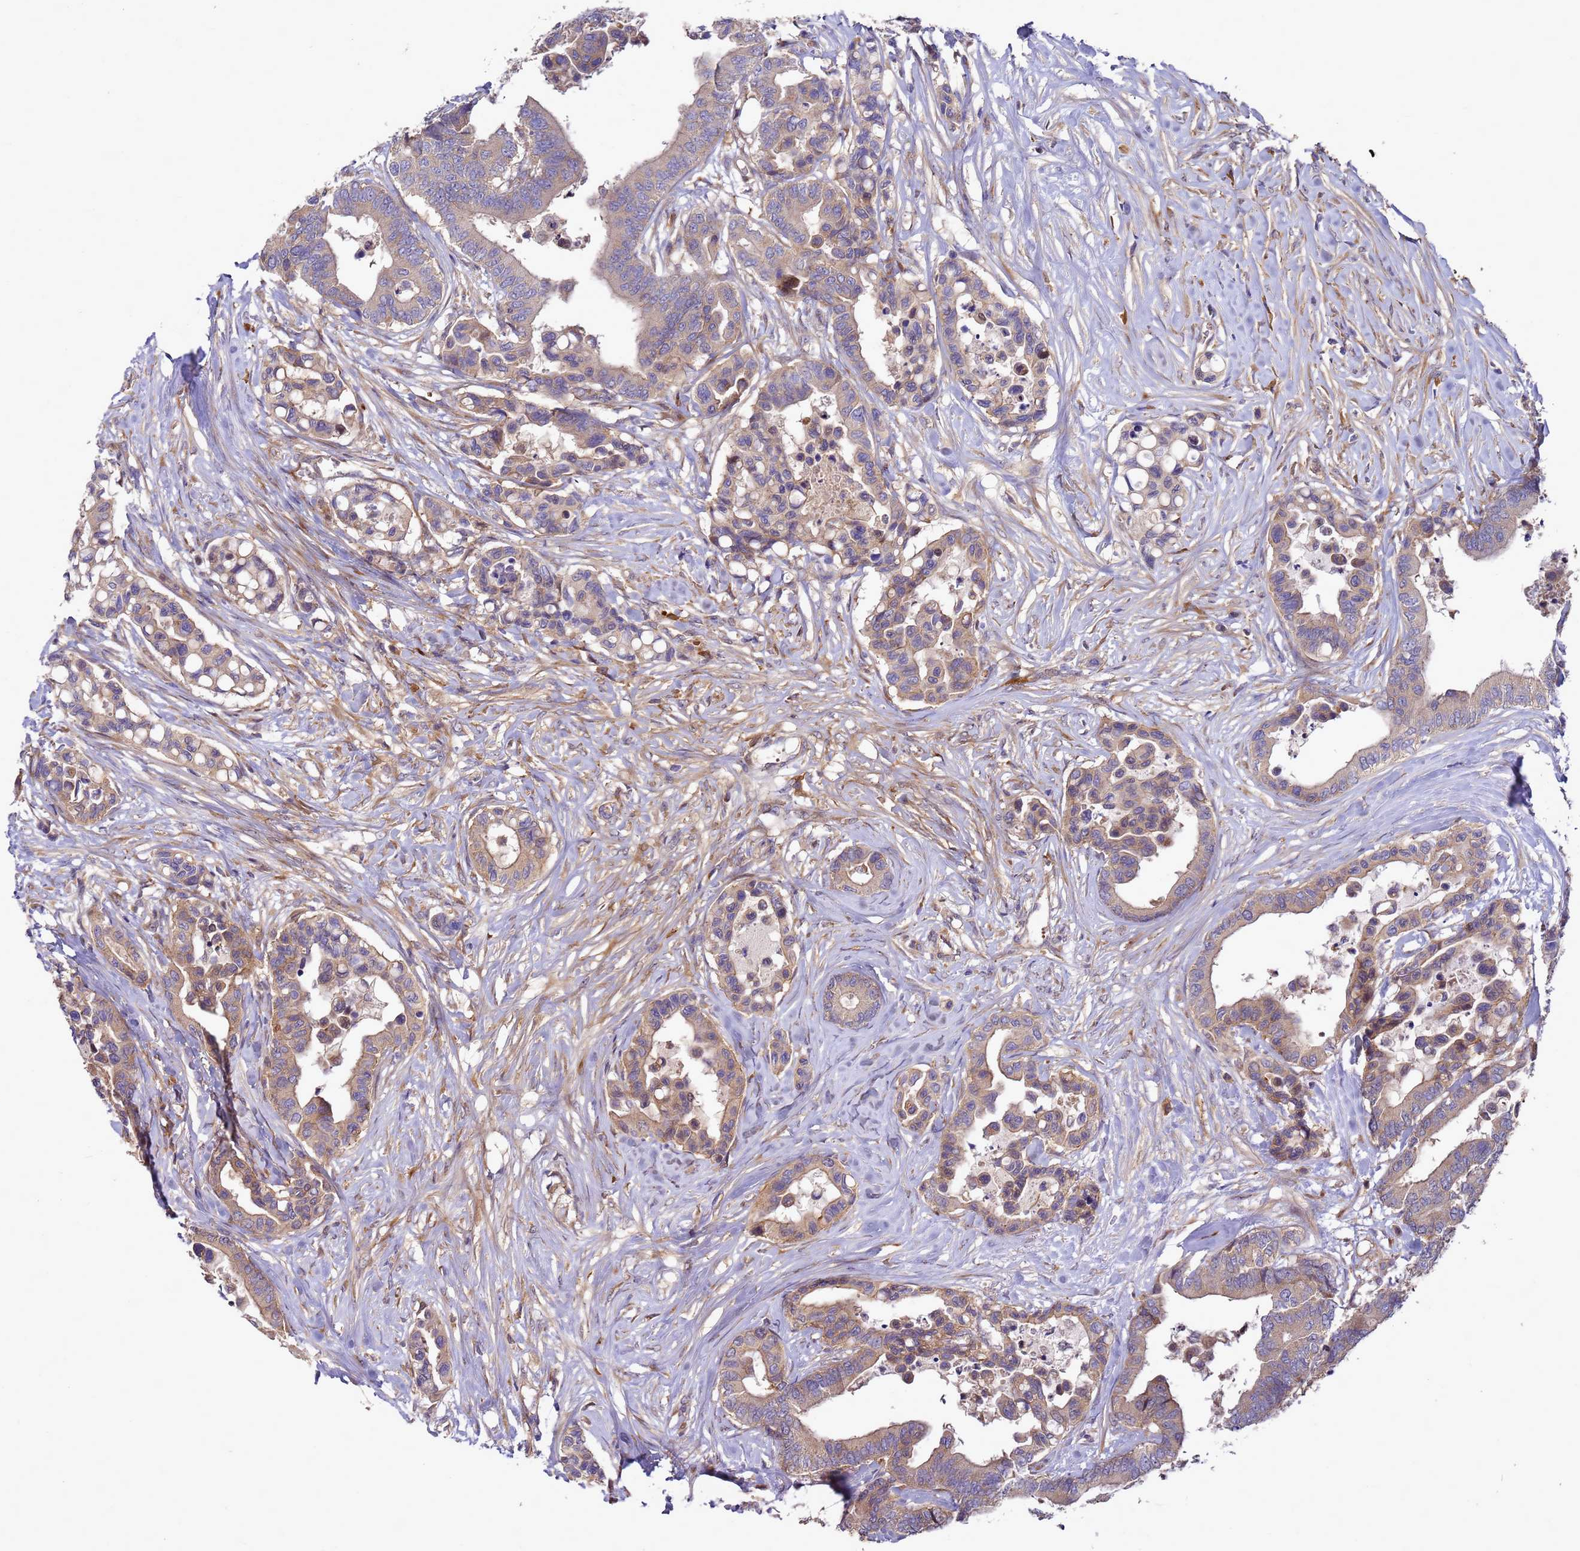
{"staining": {"intensity": "moderate", "quantity": "25%-75%", "location": "cytoplasmic/membranous"}, "tissue": "colorectal cancer", "cell_type": "Tumor cells", "image_type": "cancer", "snomed": [{"axis": "morphology", "description": "Normal tissue, NOS"}, {"axis": "morphology", "description": "Adenocarcinoma, NOS"}, {"axis": "topography", "description": "Colon"}], "caption": "This image exhibits immunohistochemistry (IHC) staining of human colorectal cancer, with medium moderate cytoplasmic/membranous staining in approximately 25%-75% of tumor cells.", "gene": "RNF215", "patient": {"sex": "male", "age": 82}}